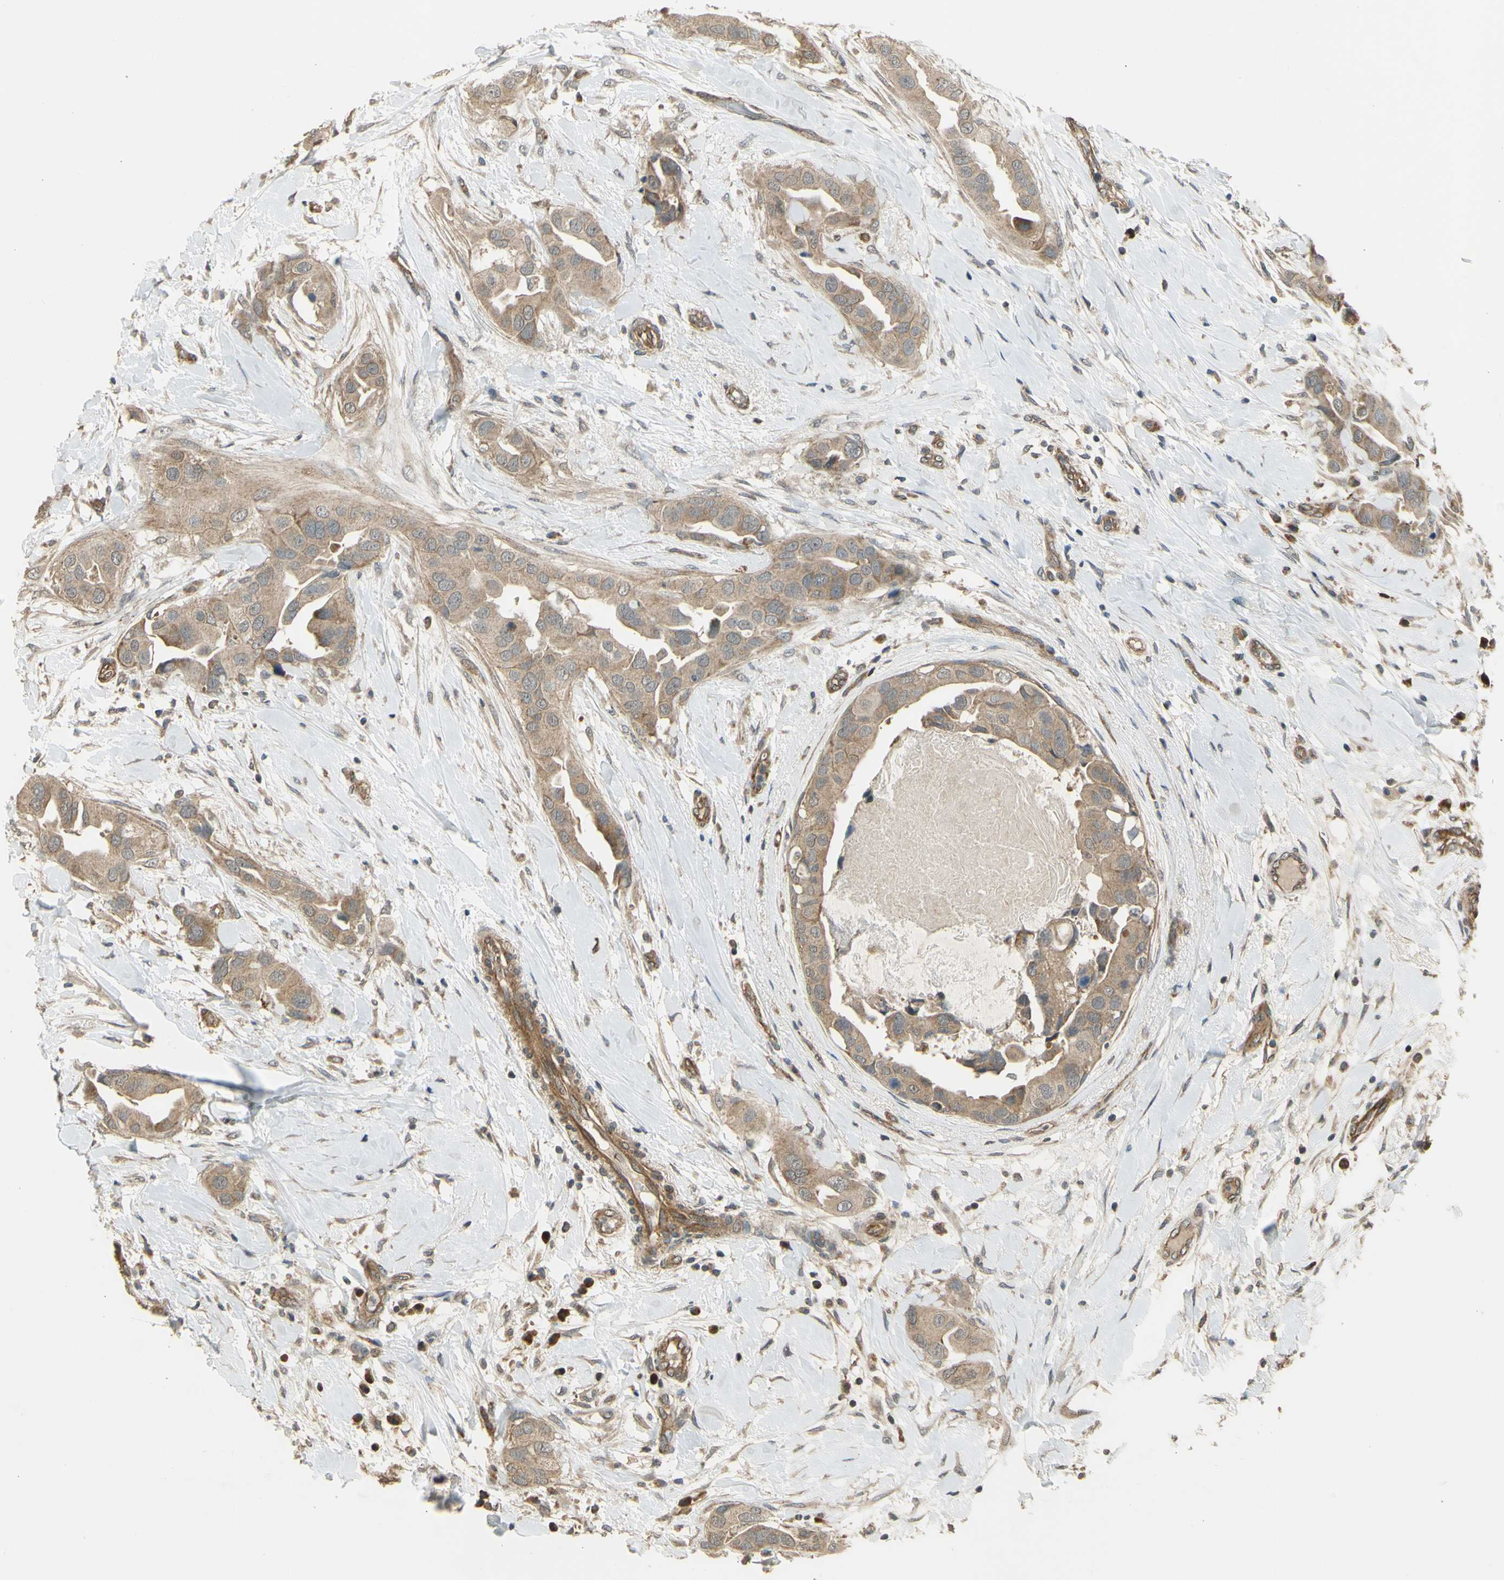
{"staining": {"intensity": "moderate", "quantity": ">75%", "location": "cytoplasmic/membranous"}, "tissue": "breast cancer", "cell_type": "Tumor cells", "image_type": "cancer", "snomed": [{"axis": "morphology", "description": "Duct carcinoma"}, {"axis": "topography", "description": "Breast"}], "caption": "DAB (3,3'-diaminobenzidine) immunohistochemical staining of human breast cancer (infiltrating ductal carcinoma) displays moderate cytoplasmic/membranous protein staining in about >75% of tumor cells. Ihc stains the protein in brown and the nuclei are stained blue.", "gene": "EFNB2", "patient": {"sex": "female", "age": 40}}